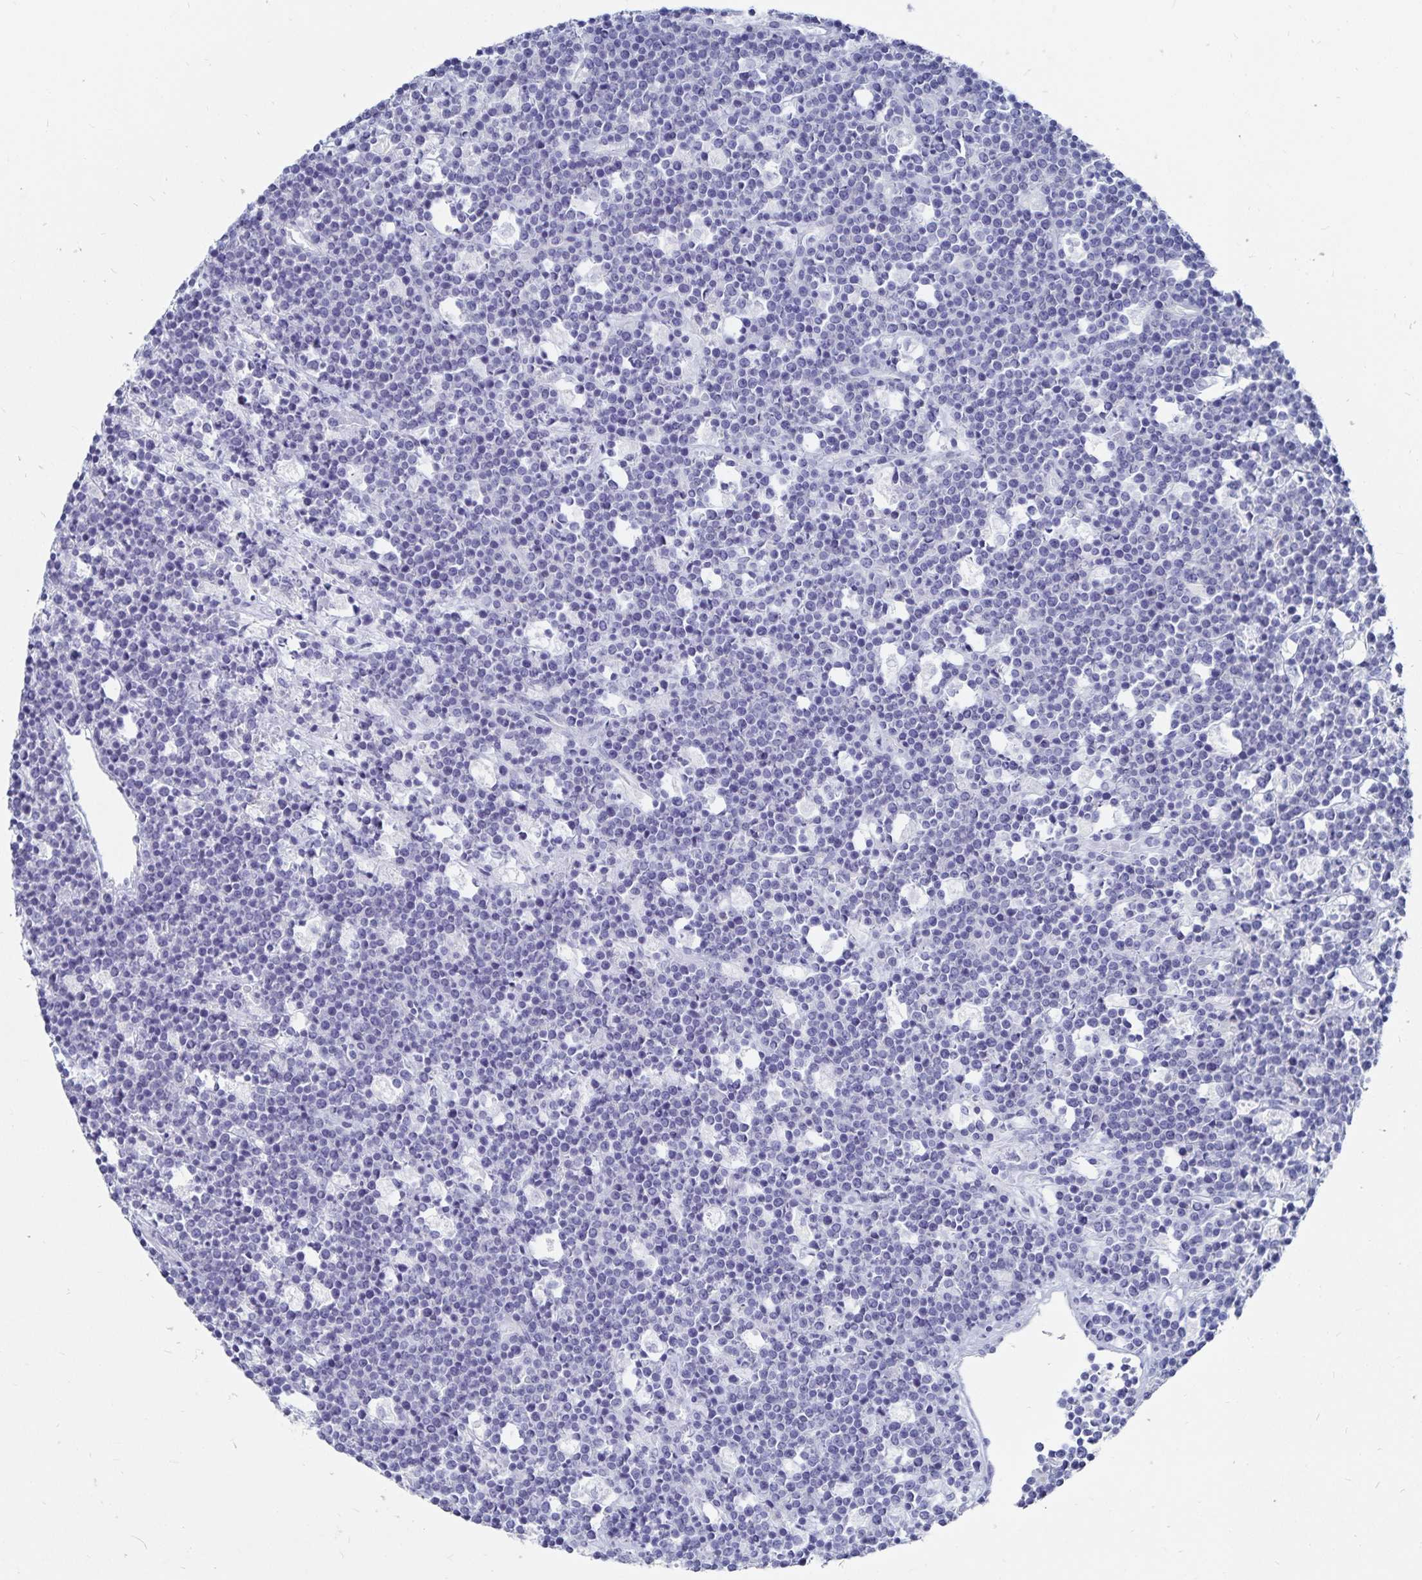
{"staining": {"intensity": "negative", "quantity": "none", "location": "none"}, "tissue": "lymphoma", "cell_type": "Tumor cells", "image_type": "cancer", "snomed": [{"axis": "morphology", "description": "Malignant lymphoma, non-Hodgkin's type, High grade"}, {"axis": "topography", "description": "Ovary"}], "caption": "An image of human high-grade malignant lymphoma, non-Hodgkin's type is negative for staining in tumor cells.", "gene": "TNIP1", "patient": {"sex": "female", "age": 56}}